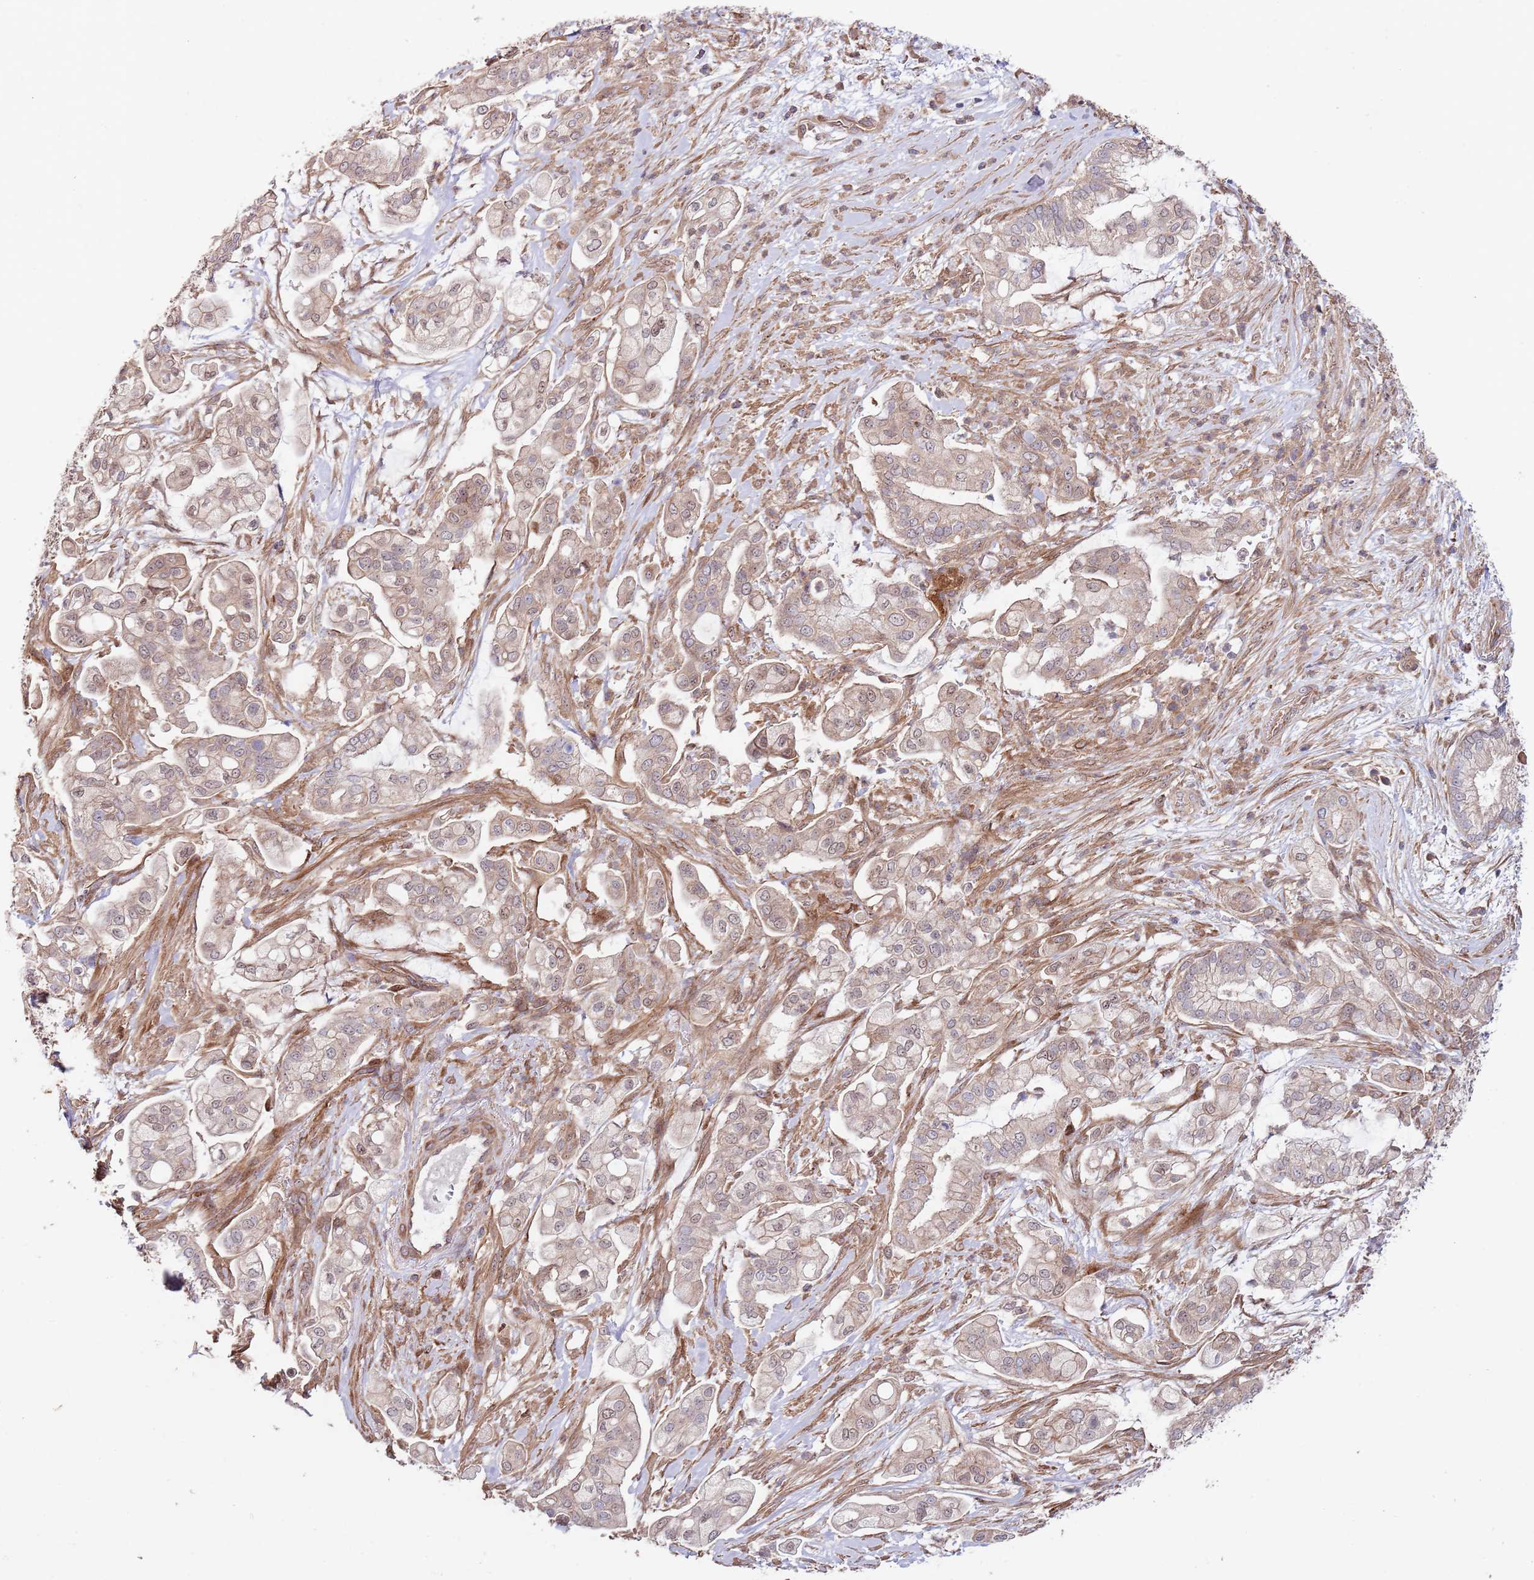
{"staining": {"intensity": "weak", "quantity": "25%-75%", "location": "cytoplasmic/membranous,nuclear"}, "tissue": "pancreatic cancer", "cell_type": "Tumor cells", "image_type": "cancer", "snomed": [{"axis": "morphology", "description": "Adenocarcinoma, NOS"}, {"axis": "topography", "description": "Pancreas"}], "caption": "Human pancreatic cancer (adenocarcinoma) stained with a brown dye displays weak cytoplasmic/membranous and nuclear positive expression in approximately 25%-75% of tumor cells.", "gene": "RNF19B", "patient": {"sex": "female", "age": 69}}